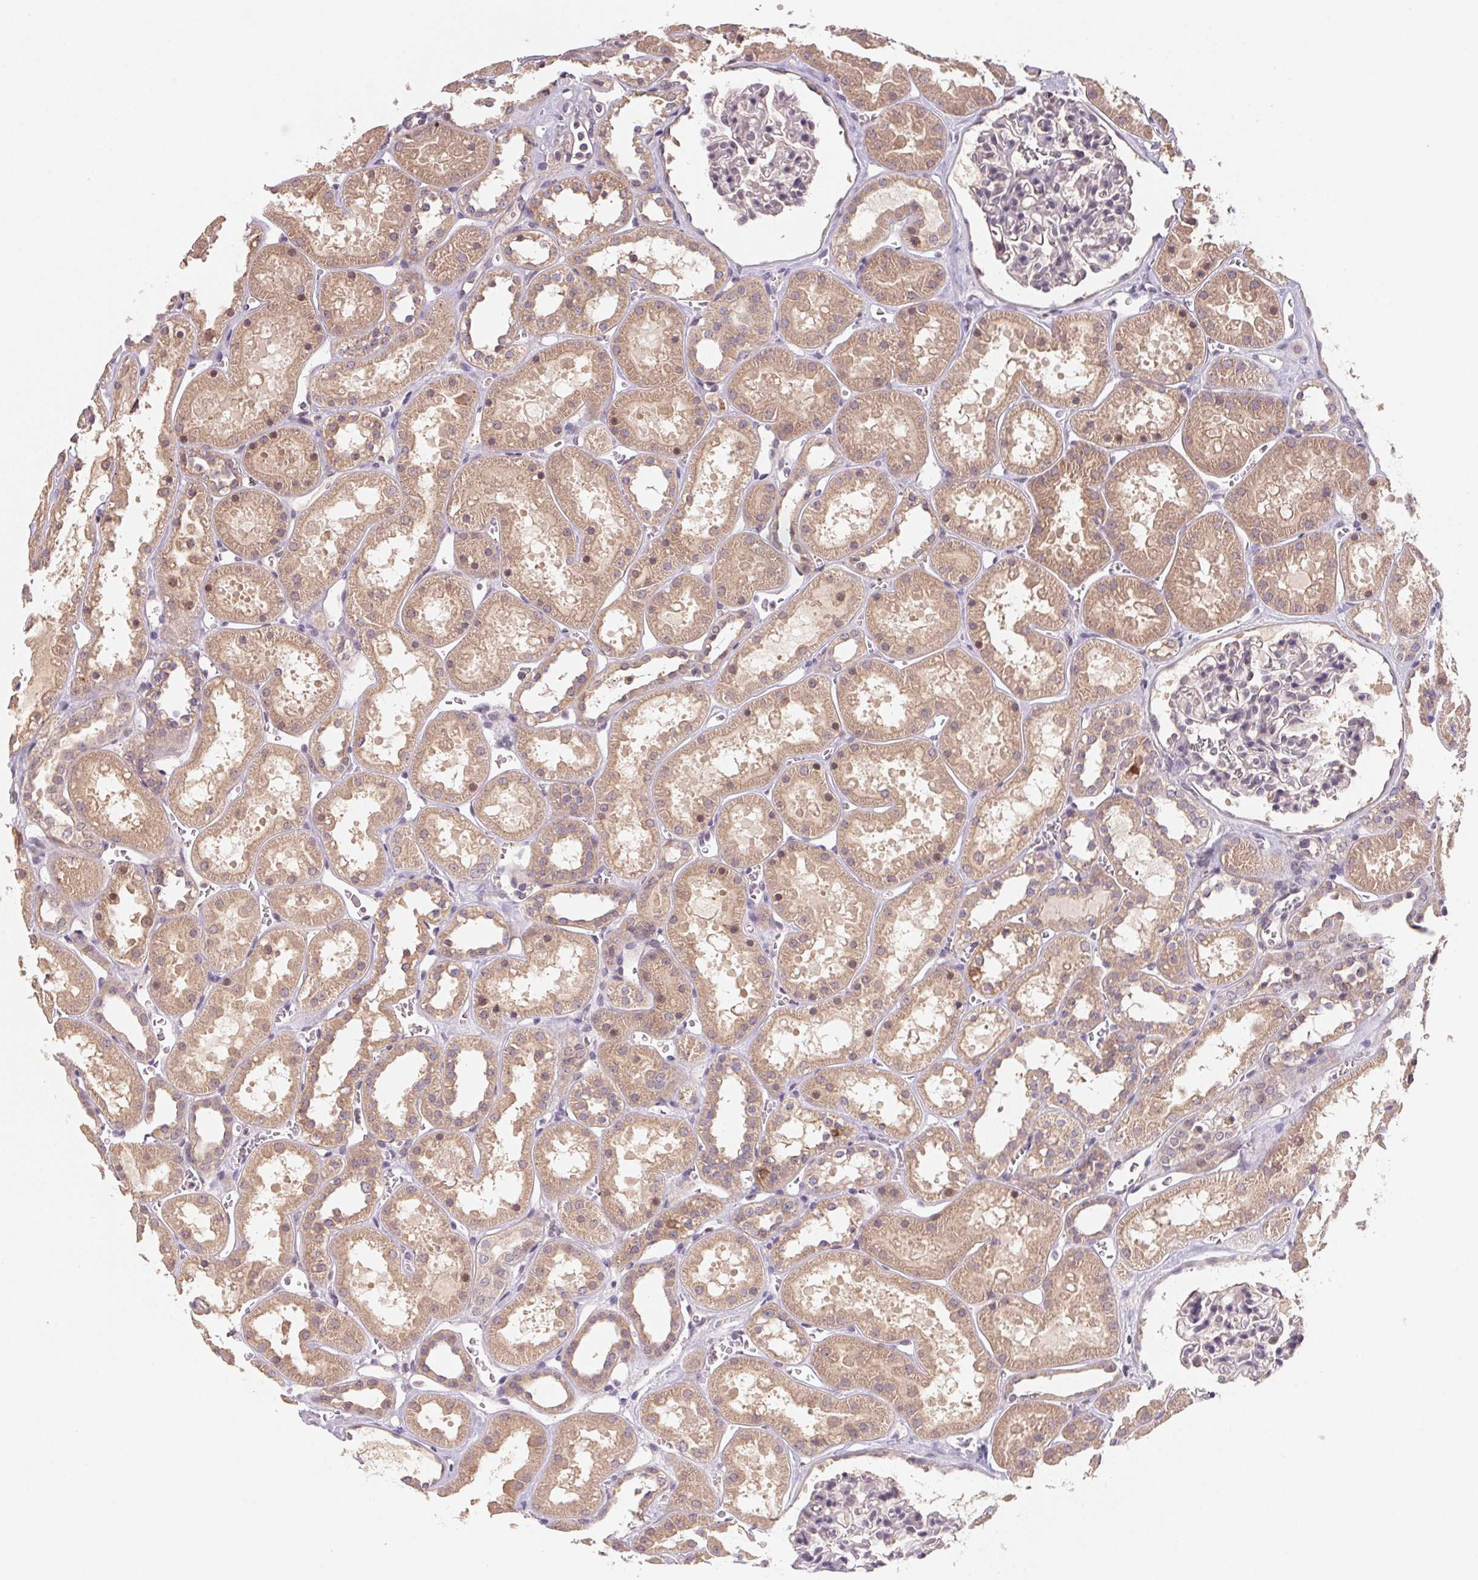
{"staining": {"intensity": "negative", "quantity": "none", "location": "none"}, "tissue": "kidney", "cell_type": "Cells in glomeruli", "image_type": "normal", "snomed": [{"axis": "morphology", "description": "Normal tissue, NOS"}, {"axis": "topography", "description": "Kidney"}], "caption": "IHC image of normal kidney: kidney stained with DAB (3,3'-diaminobenzidine) reveals no significant protein expression in cells in glomeruli. The staining was performed using DAB (3,3'-diaminobenzidine) to visualize the protein expression in brown, while the nuclei were stained in blue with hematoxylin (Magnification: 20x).", "gene": "KIFC1", "patient": {"sex": "female", "age": 41}}